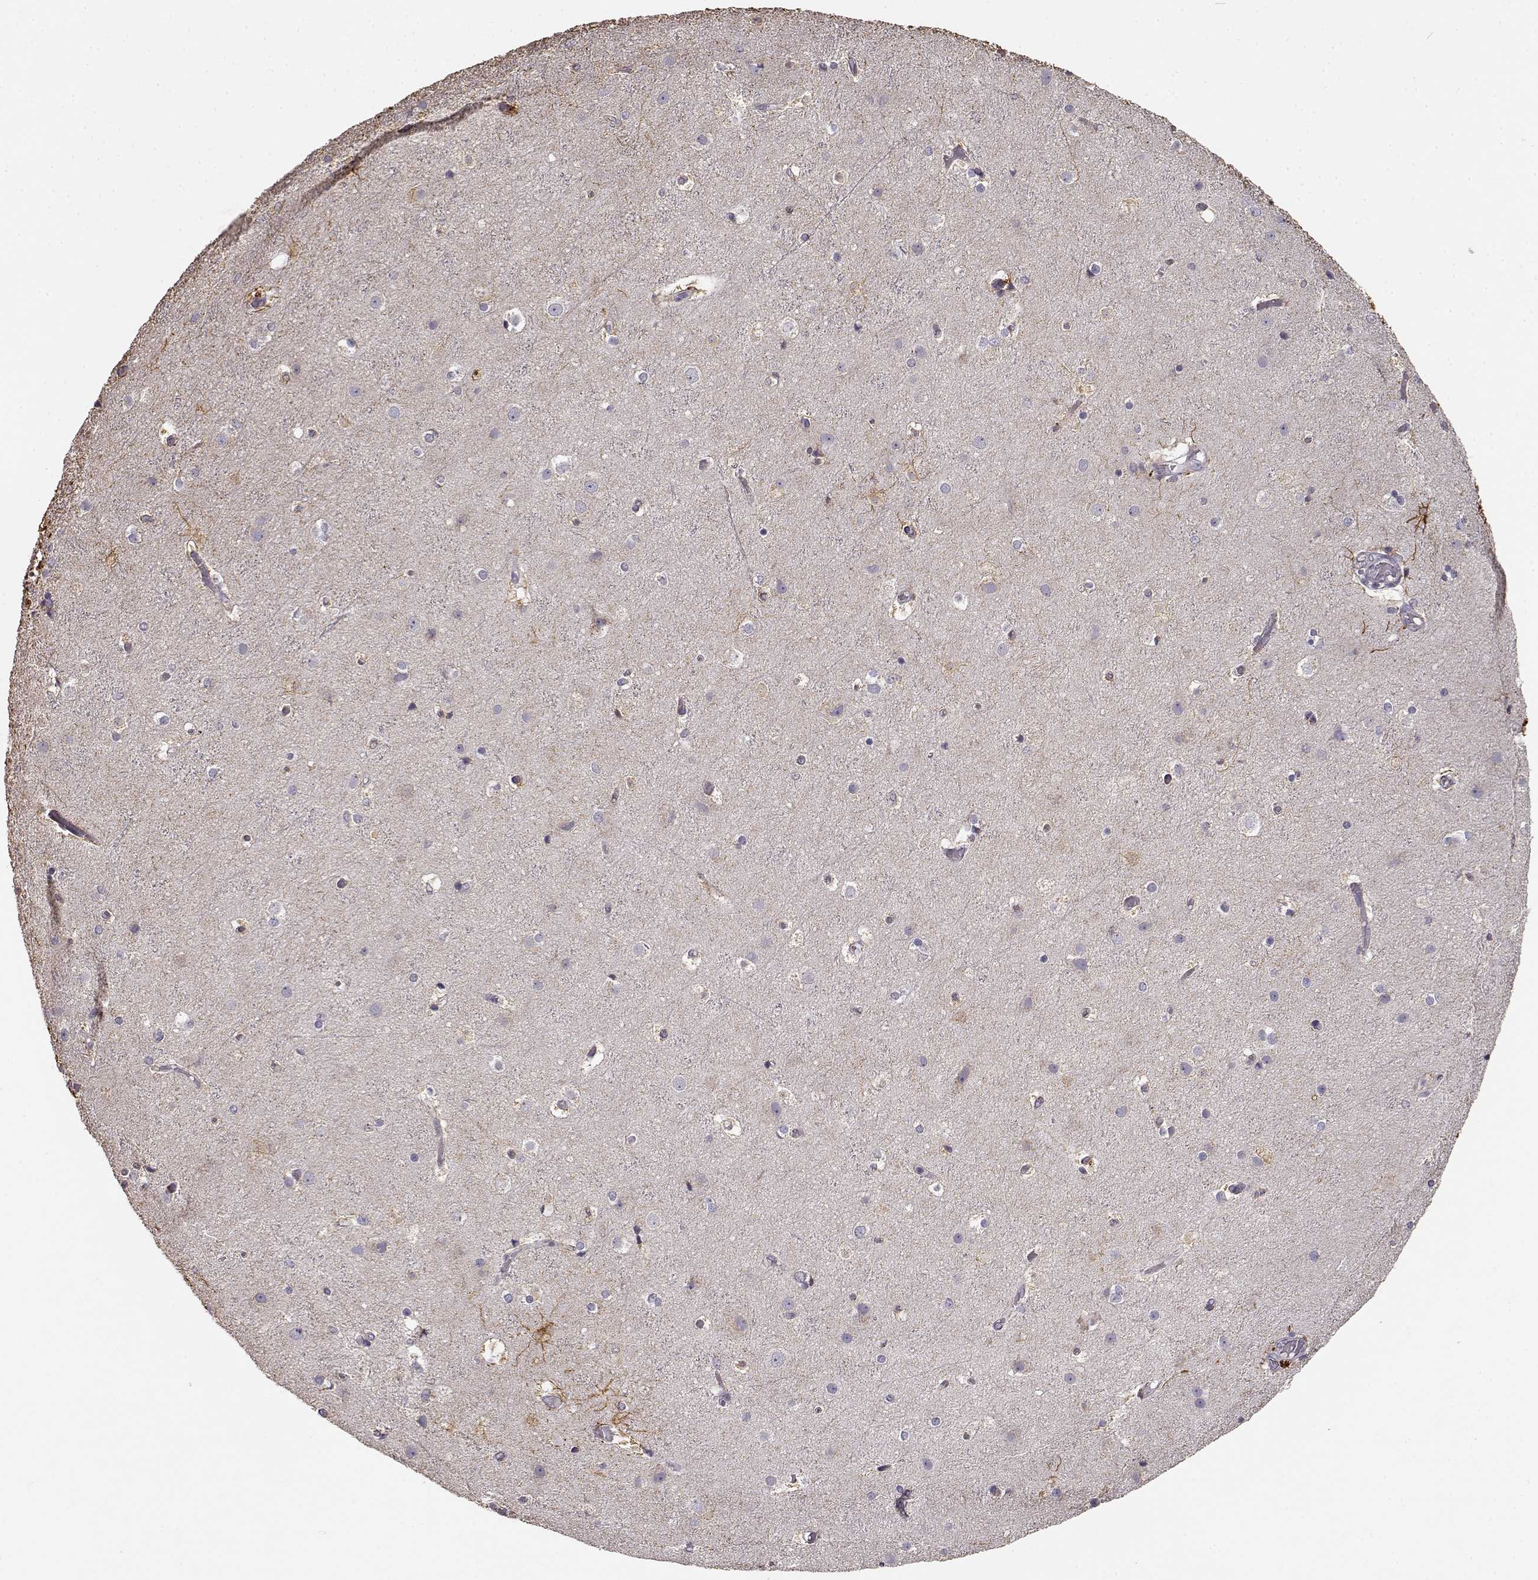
{"staining": {"intensity": "negative", "quantity": "none", "location": "none"}, "tissue": "cerebral cortex", "cell_type": "Endothelial cells", "image_type": "normal", "snomed": [{"axis": "morphology", "description": "Normal tissue, NOS"}, {"axis": "topography", "description": "Cerebral cortex"}], "caption": "IHC micrograph of benign cerebral cortex: human cerebral cortex stained with DAB shows no significant protein staining in endothelial cells.", "gene": "ERBB3", "patient": {"sex": "female", "age": 52}}